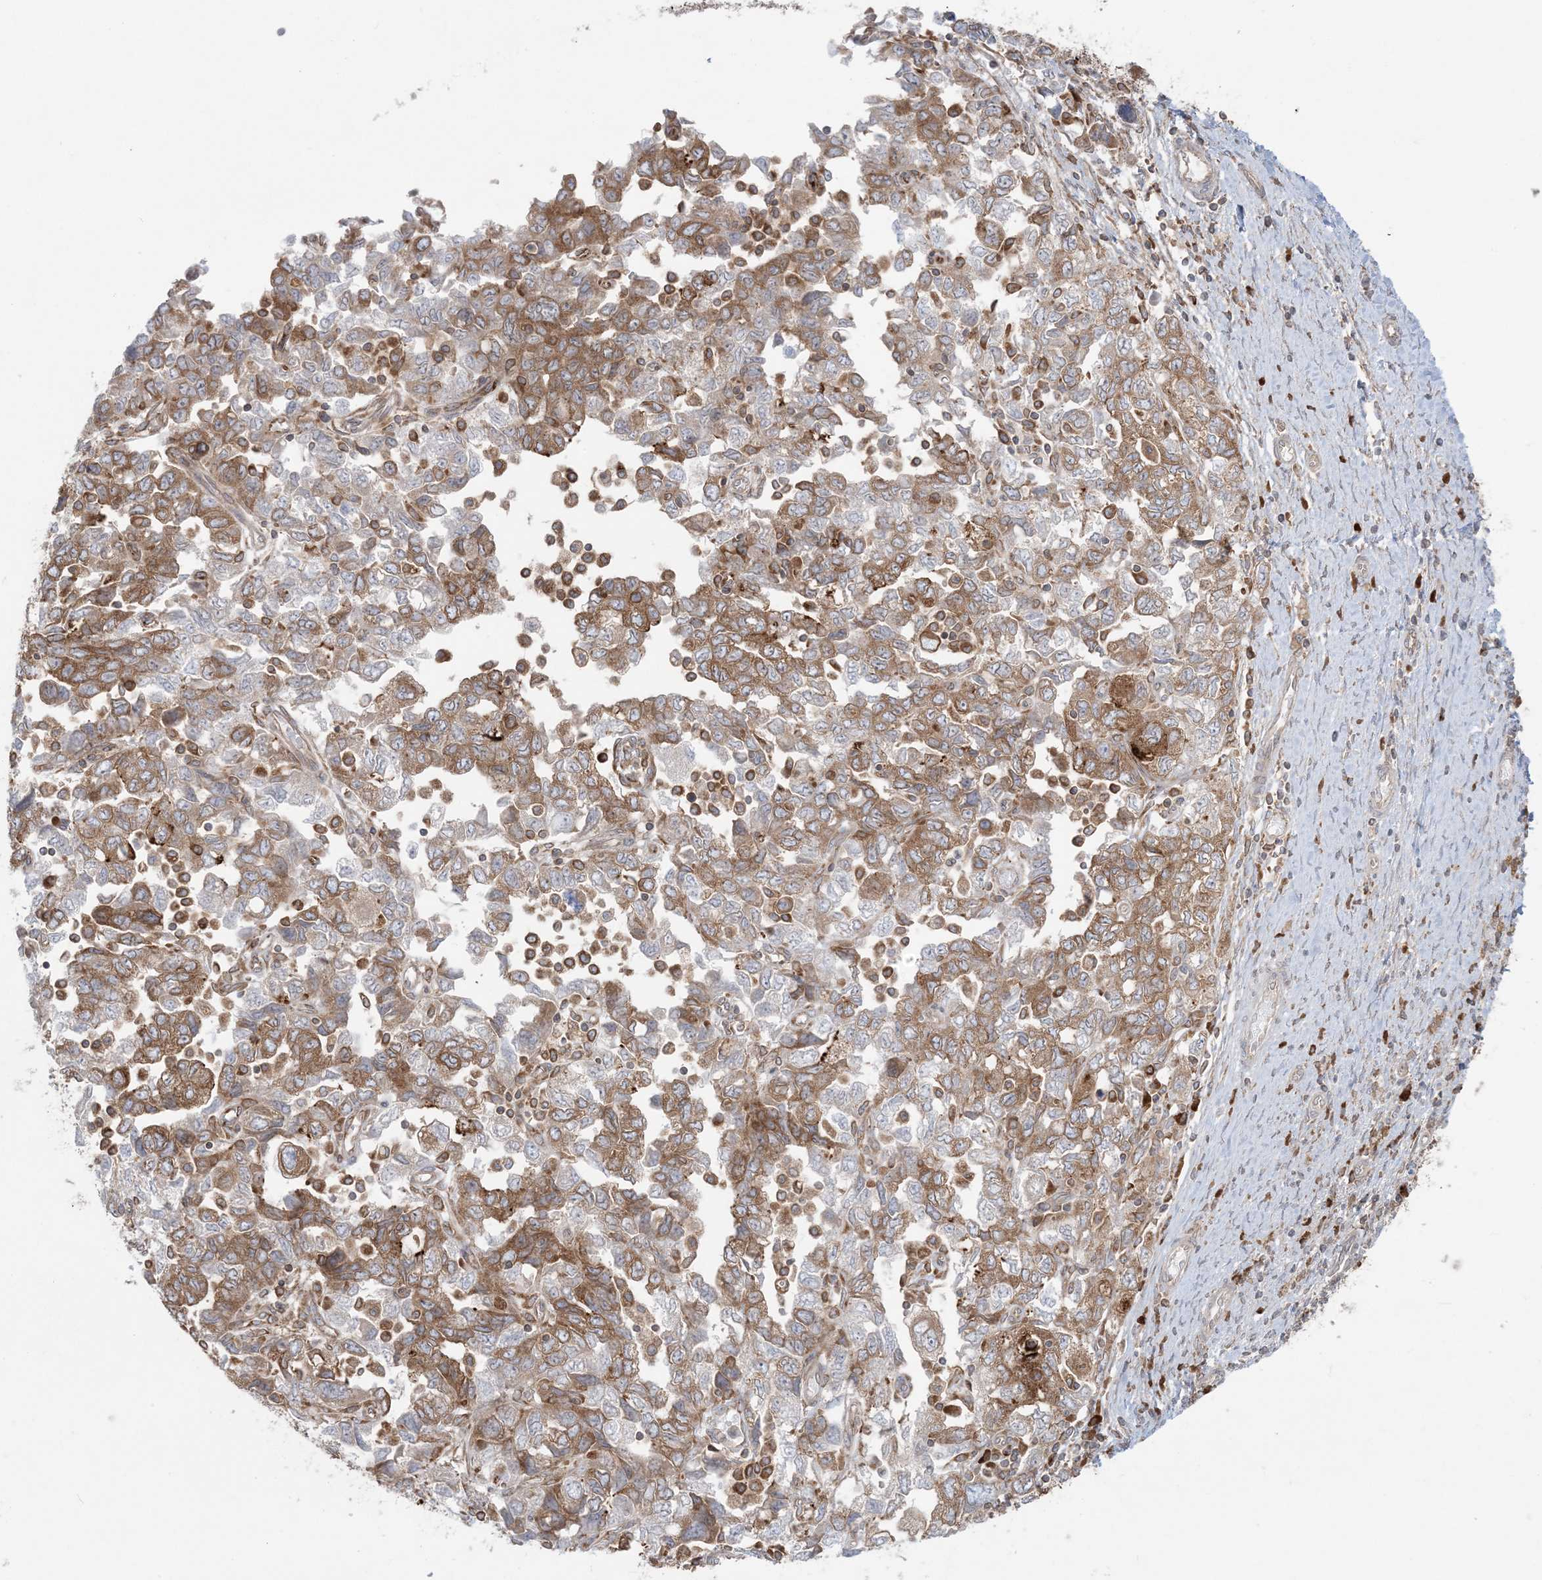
{"staining": {"intensity": "moderate", "quantity": ">75%", "location": "cytoplasmic/membranous"}, "tissue": "ovarian cancer", "cell_type": "Tumor cells", "image_type": "cancer", "snomed": [{"axis": "morphology", "description": "Carcinoma, NOS"}, {"axis": "morphology", "description": "Cystadenocarcinoma, serous, NOS"}, {"axis": "topography", "description": "Ovary"}], "caption": "Immunohistochemical staining of ovarian cancer (serous cystadenocarcinoma) exhibits medium levels of moderate cytoplasmic/membranous positivity in approximately >75% of tumor cells. (DAB (3,3'-diaminobenzidine) IHC with brightfield microscopy, high magnification).", "gene": "UBXN4", "patient": {"sex": "female", "age": 69}}